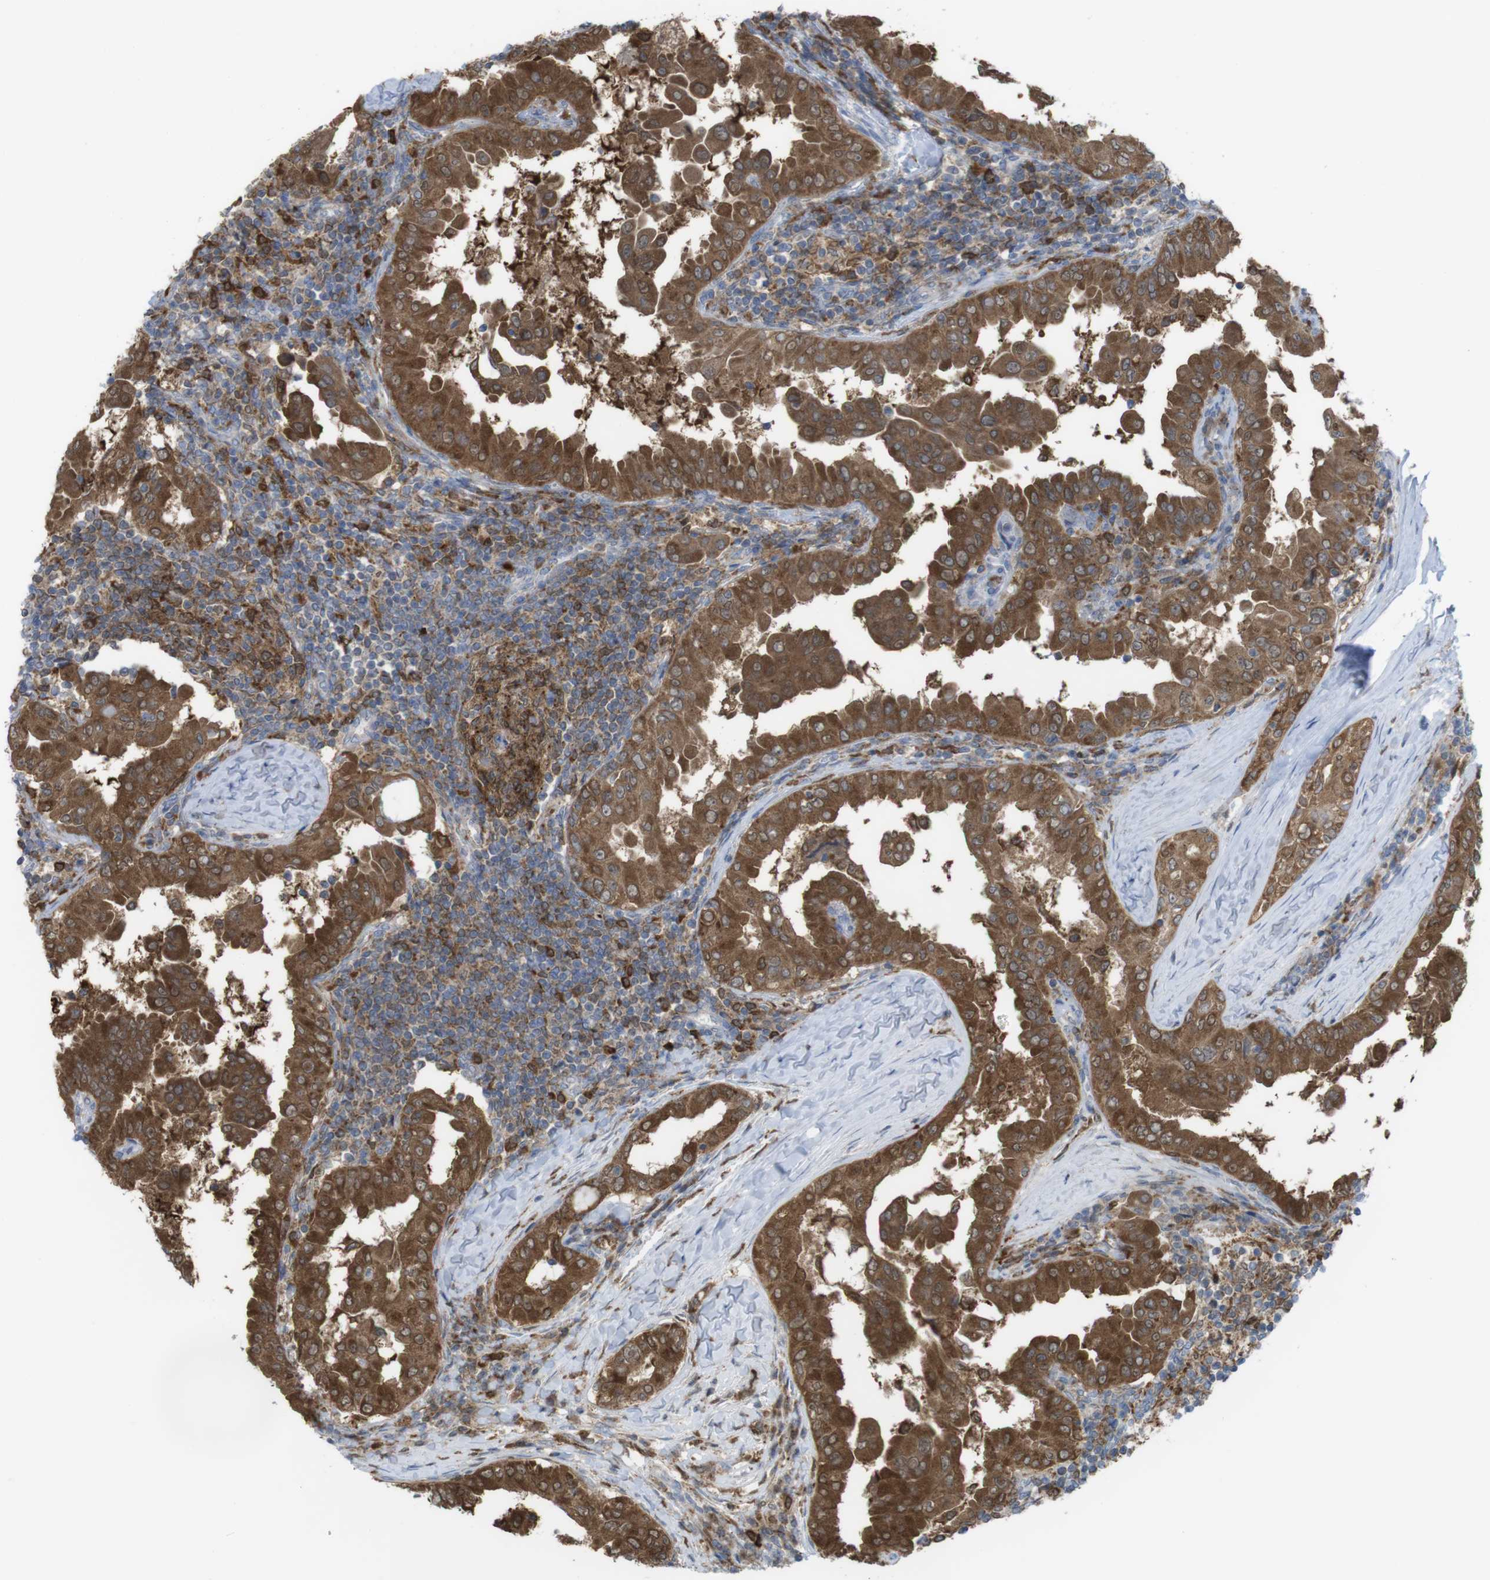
{"staining": {"intensity": "strong", "quantity": ">75%", "location": "cytoplasmic/membranous"}, "tissue": "thyroid cancer", "cell_type": "Tumor cells", "image_type": "cancer", "snomed": [{"axis": "morphology", "description": "Papillary adenocarcinoma, NOS"}, {"axis": "topography", "description": "Thyroid gland"}], "caption": "IHC photomicrograph of neoplastic tissue: thyroid cancer (papillary adenocarcinoma) stained using IHC exhibits high levels of strong protein expression localized specifically in the cytoplasmic/membranous of tumor cells, appearing as a cytoplasmic/membranous brown color.", "gene": "PRKCD", "patient": {"sex": "male", "age": 33}}